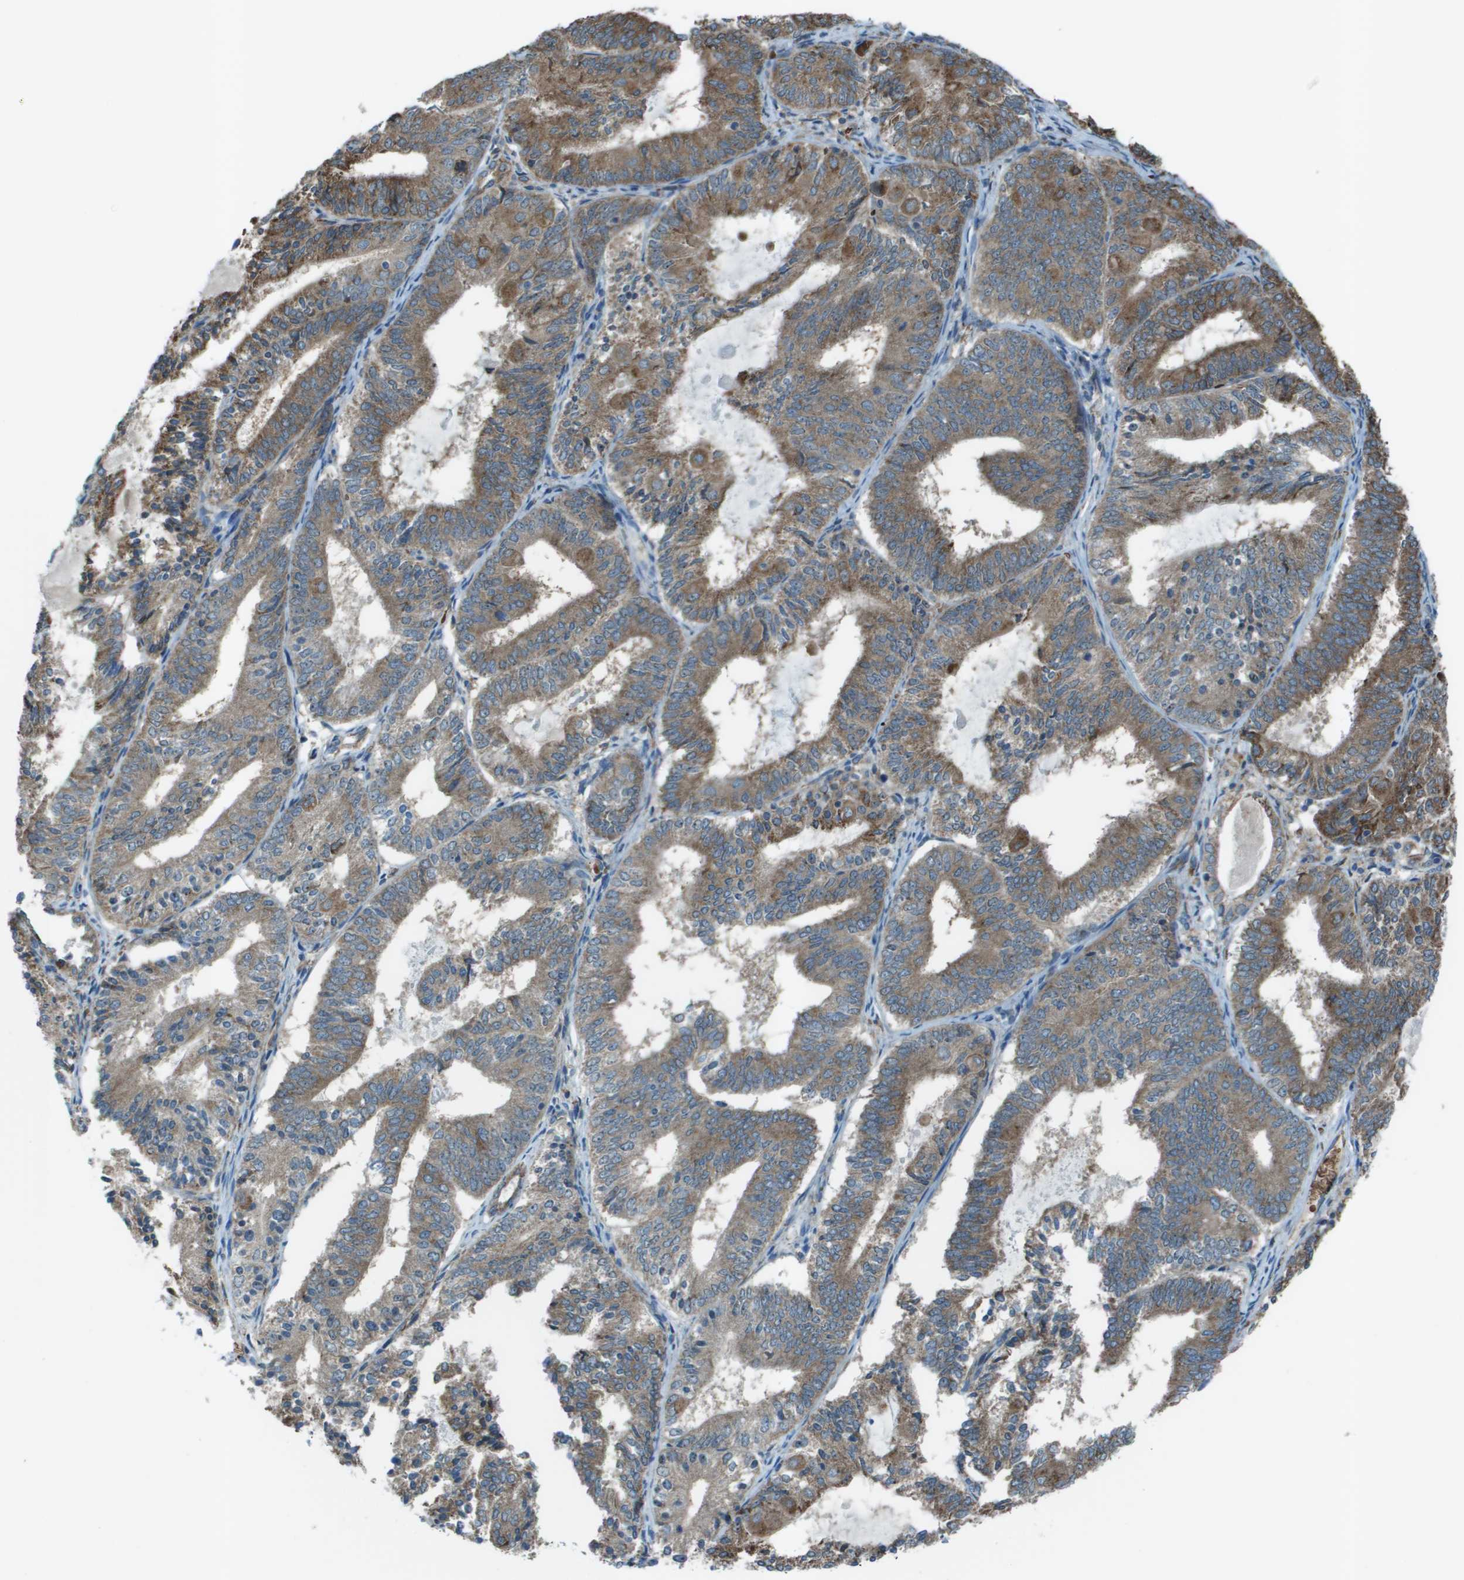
{"staining": {"intensity": "moderate", "quantity": ">75%", "location": "cytoplasmic/membranous"}, "tissue": "endometrial cancer", "cell_type": "Tumor cells", "image_type": "cancer", "snomed": [{"axis": "morphology", "description": "Adenocarcinoma, NOS"}, {"axis": "topography", "description": "Endometrium"}], "caption": "Moderate cytoplasmic/membranous positivity is seen in about >75% of tumor cells in endometrial adenocarcinoma.", "gene": "UTS2", "patient": {"sex": "female", "age": 81}}